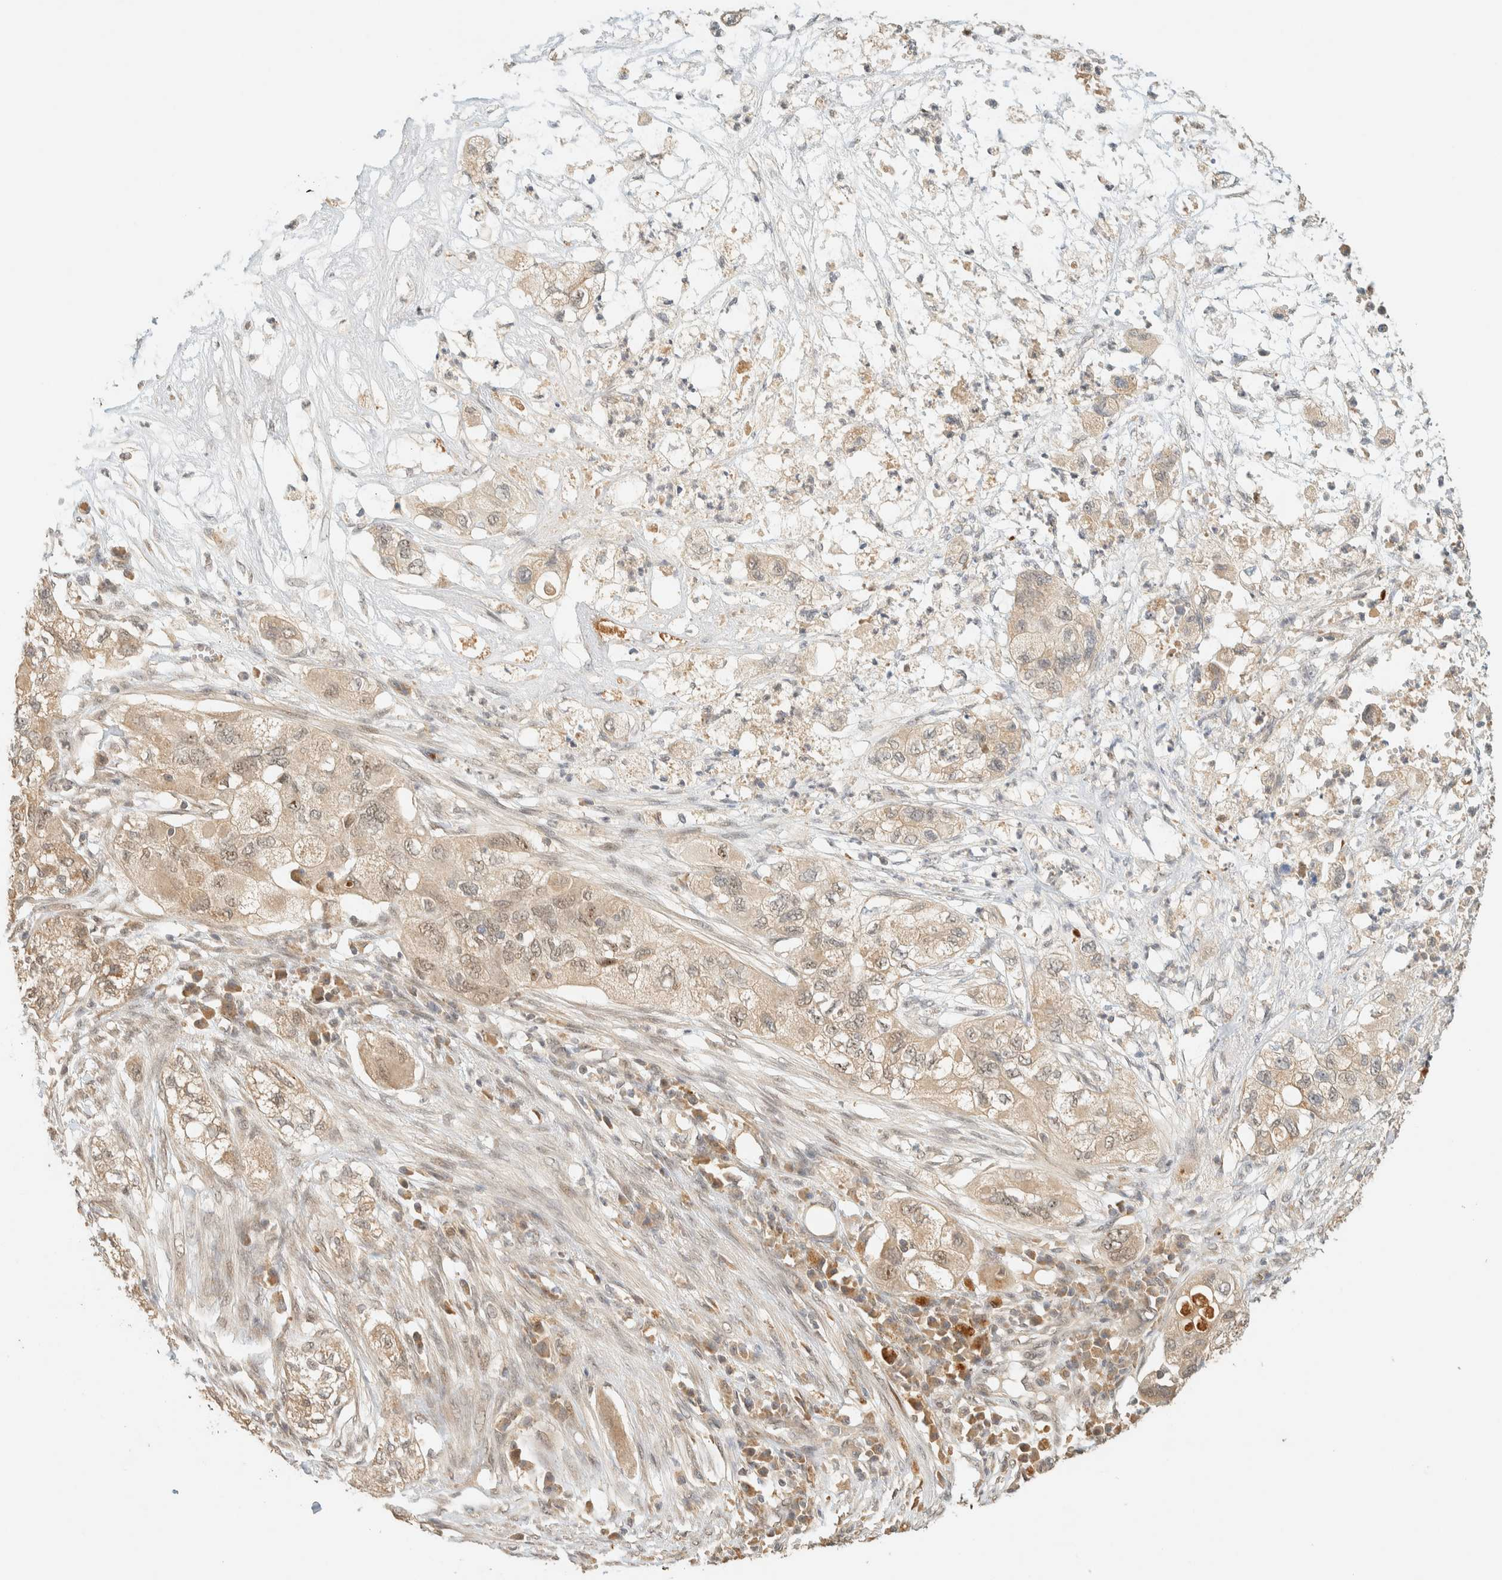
{"staining": {"intensity": "weak", "quantity": ">75%", "location": "cytoplasmic/membranous"}, "tissue": "pancreatic cancer", "cell_type": "Tumor cells", "image_type": "cancer", "snomed": [{"axis": "morphology", "description": "Adenocarcinoma, NOS"}, {"axis": "topography", "description": "Pancreas"}], "caption": "Immunohistochemistry image of neoplastic tissue: pancreatic cancer stained using immunohistochemistry demonstrates low levels of weak protein expression localized specifically in the cytoplasmic/membranous of tumor cells, appearing as a cytoplasmic/membranous brown color.", "gene": "ZBTB34", "patient": {"sex": "female", "age": 78}}